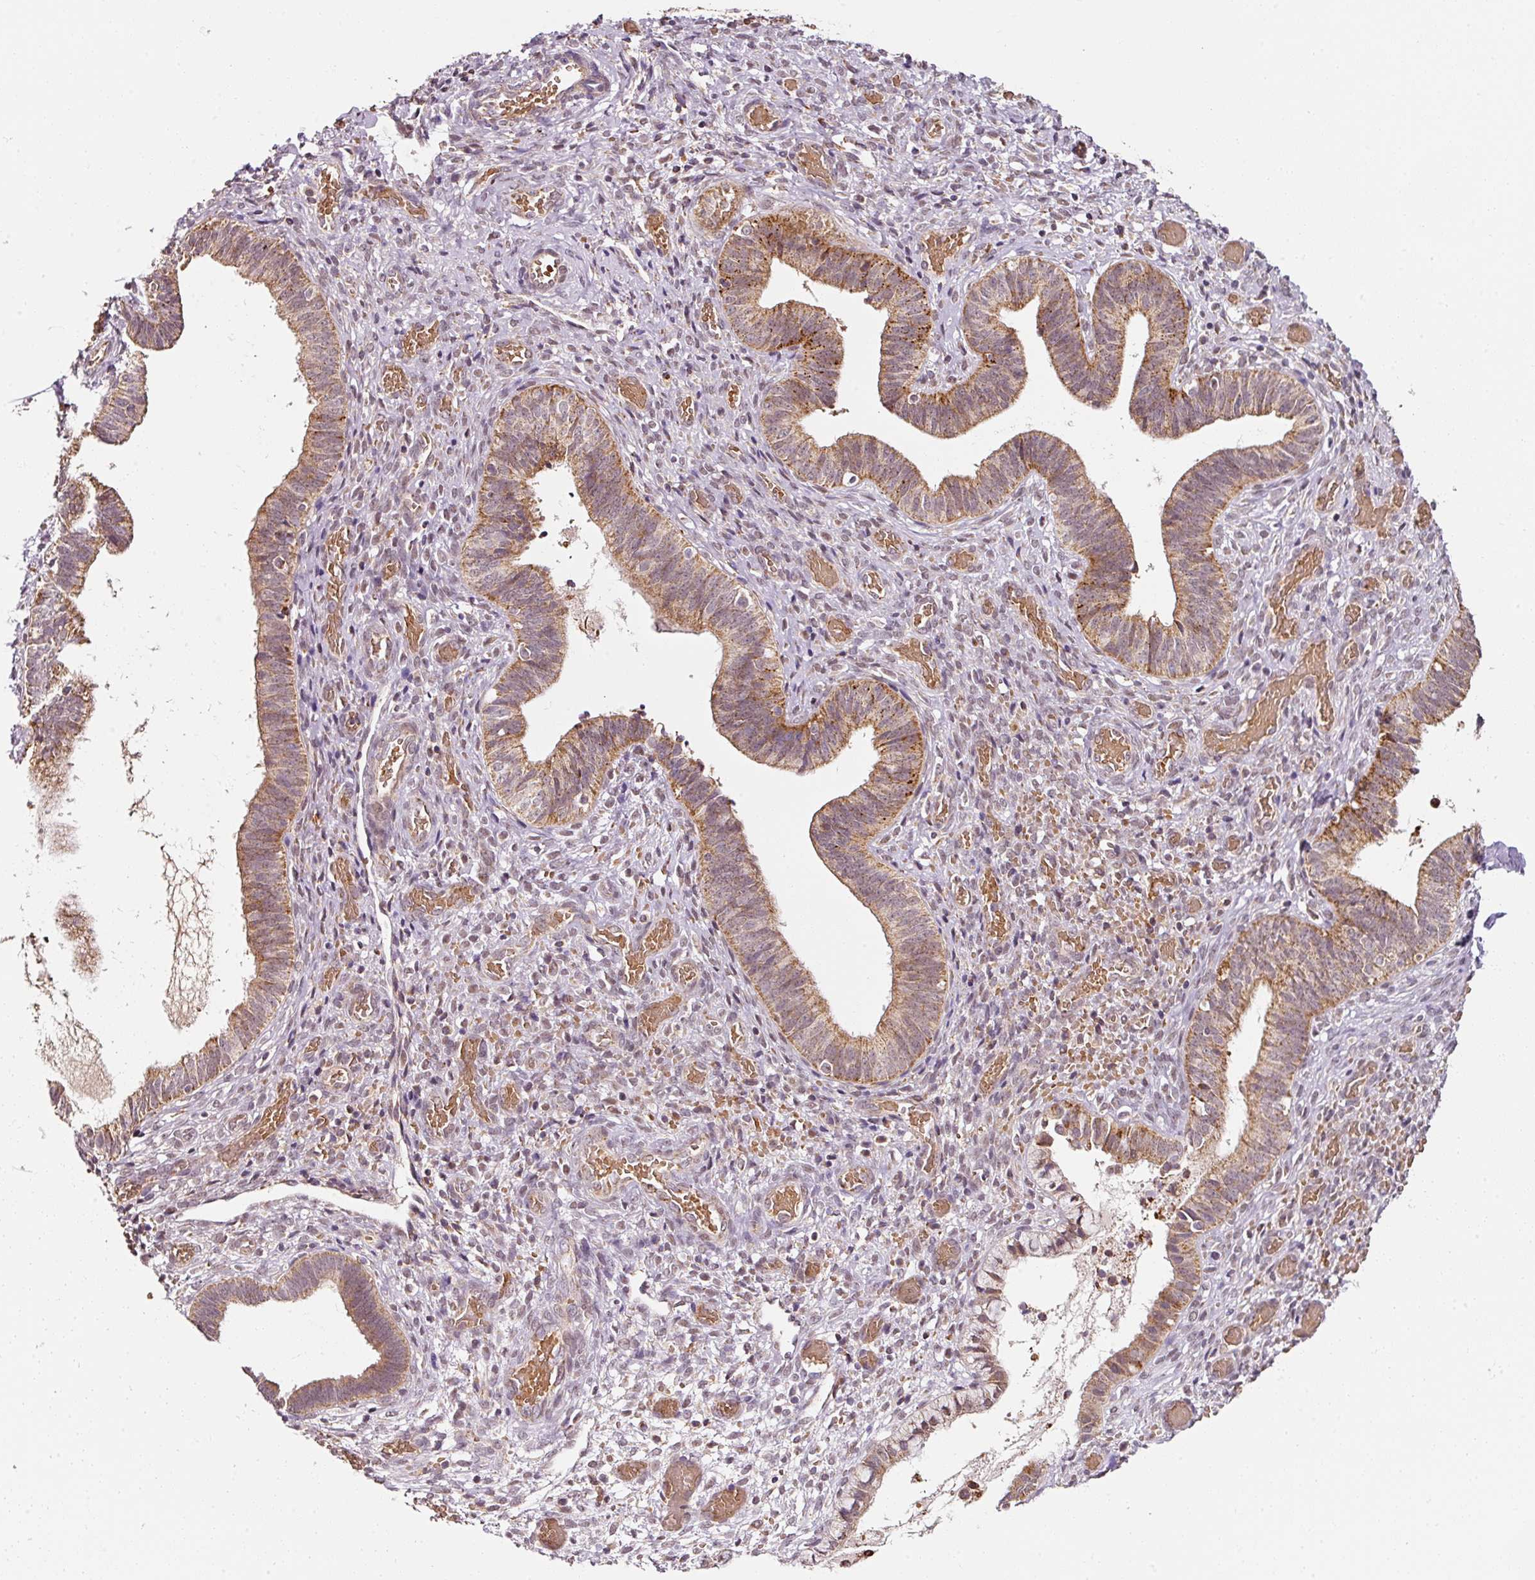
{"staining": {"intensity": "moderate", "quantity": ">75%", "location": "cytoplasmic/membranous"}, "tissue": "cervical cancer", "cell_type": "Tumor cells", "image_type": "cancer", "snomed": [{"axis": "morphology", "description": "Squamous cell carcinoma, NOS"}, {"axis": "topography", "description": "Cervix"}], "caption": "Immunohistochemistry staining of cervical cancer (squamous cell carcinoma), which displays medium levels of moderate cytoplasmic/membranous staining in about >75% of tumor cells indicating moderate cytoplasmic/membranous protein expression. The staining was performed using DAB (3,3'-diaminobenzidine) (brown) for protein detection and nuclei were counterstained in hematoxylin (blue).", "gene": "ZNF460", "patient": {"sex": "female", "age": 59}}